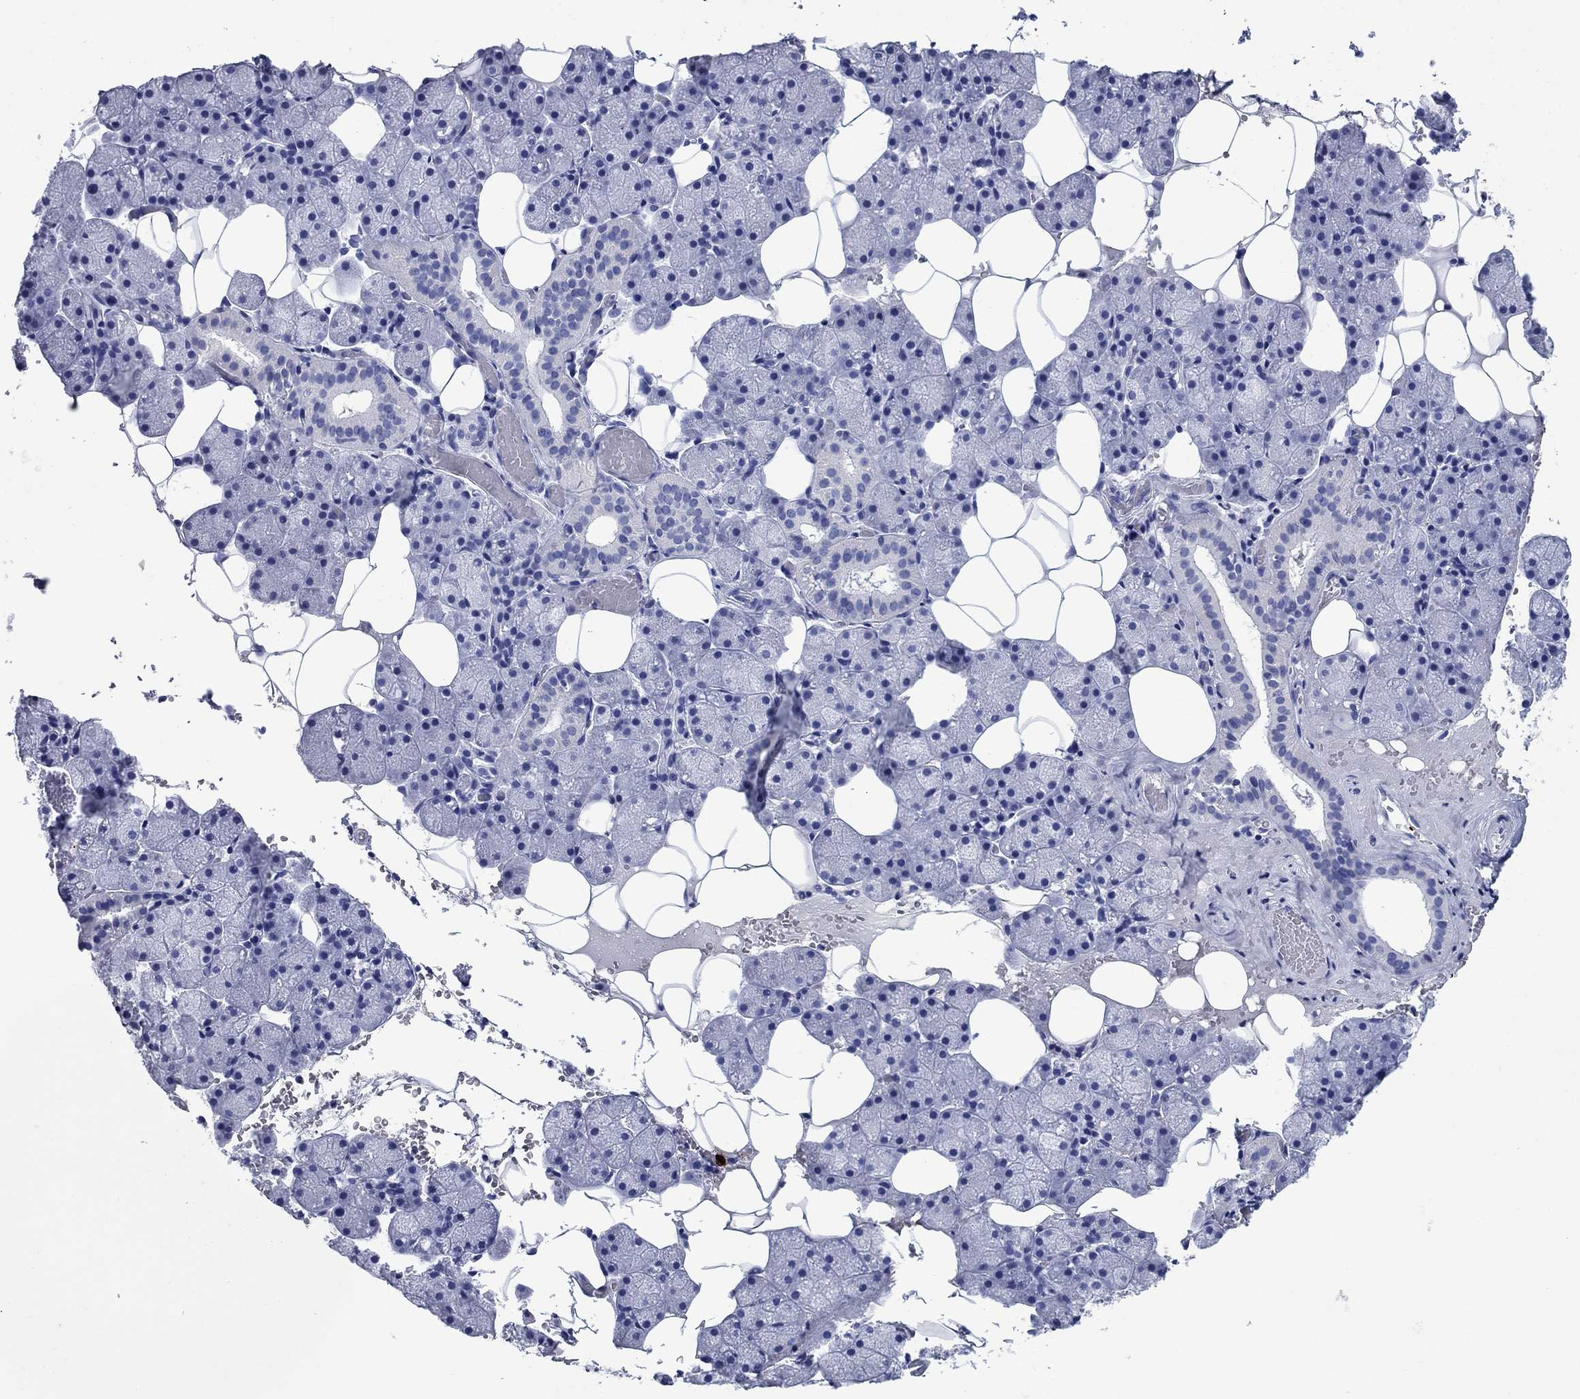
{"staining": {"intensity": "negative", "quantity": "none", "location": "none"}, "tissue": "salivary gland", "cell_type": "Glandular cells", "image_type": "normal", "snomed": [{"axis": "morphology", "description": "Normal tissue, NOS"}, {"axis": "topography", "description": "Salivary gland"}], "caption": "An image of salivary gland stained for a protein exhibits no brown staining in glandular cells. Nuclei are stained in blue.", "gene": "AZU1", "patient": {"sex": "male", "age": 38}}